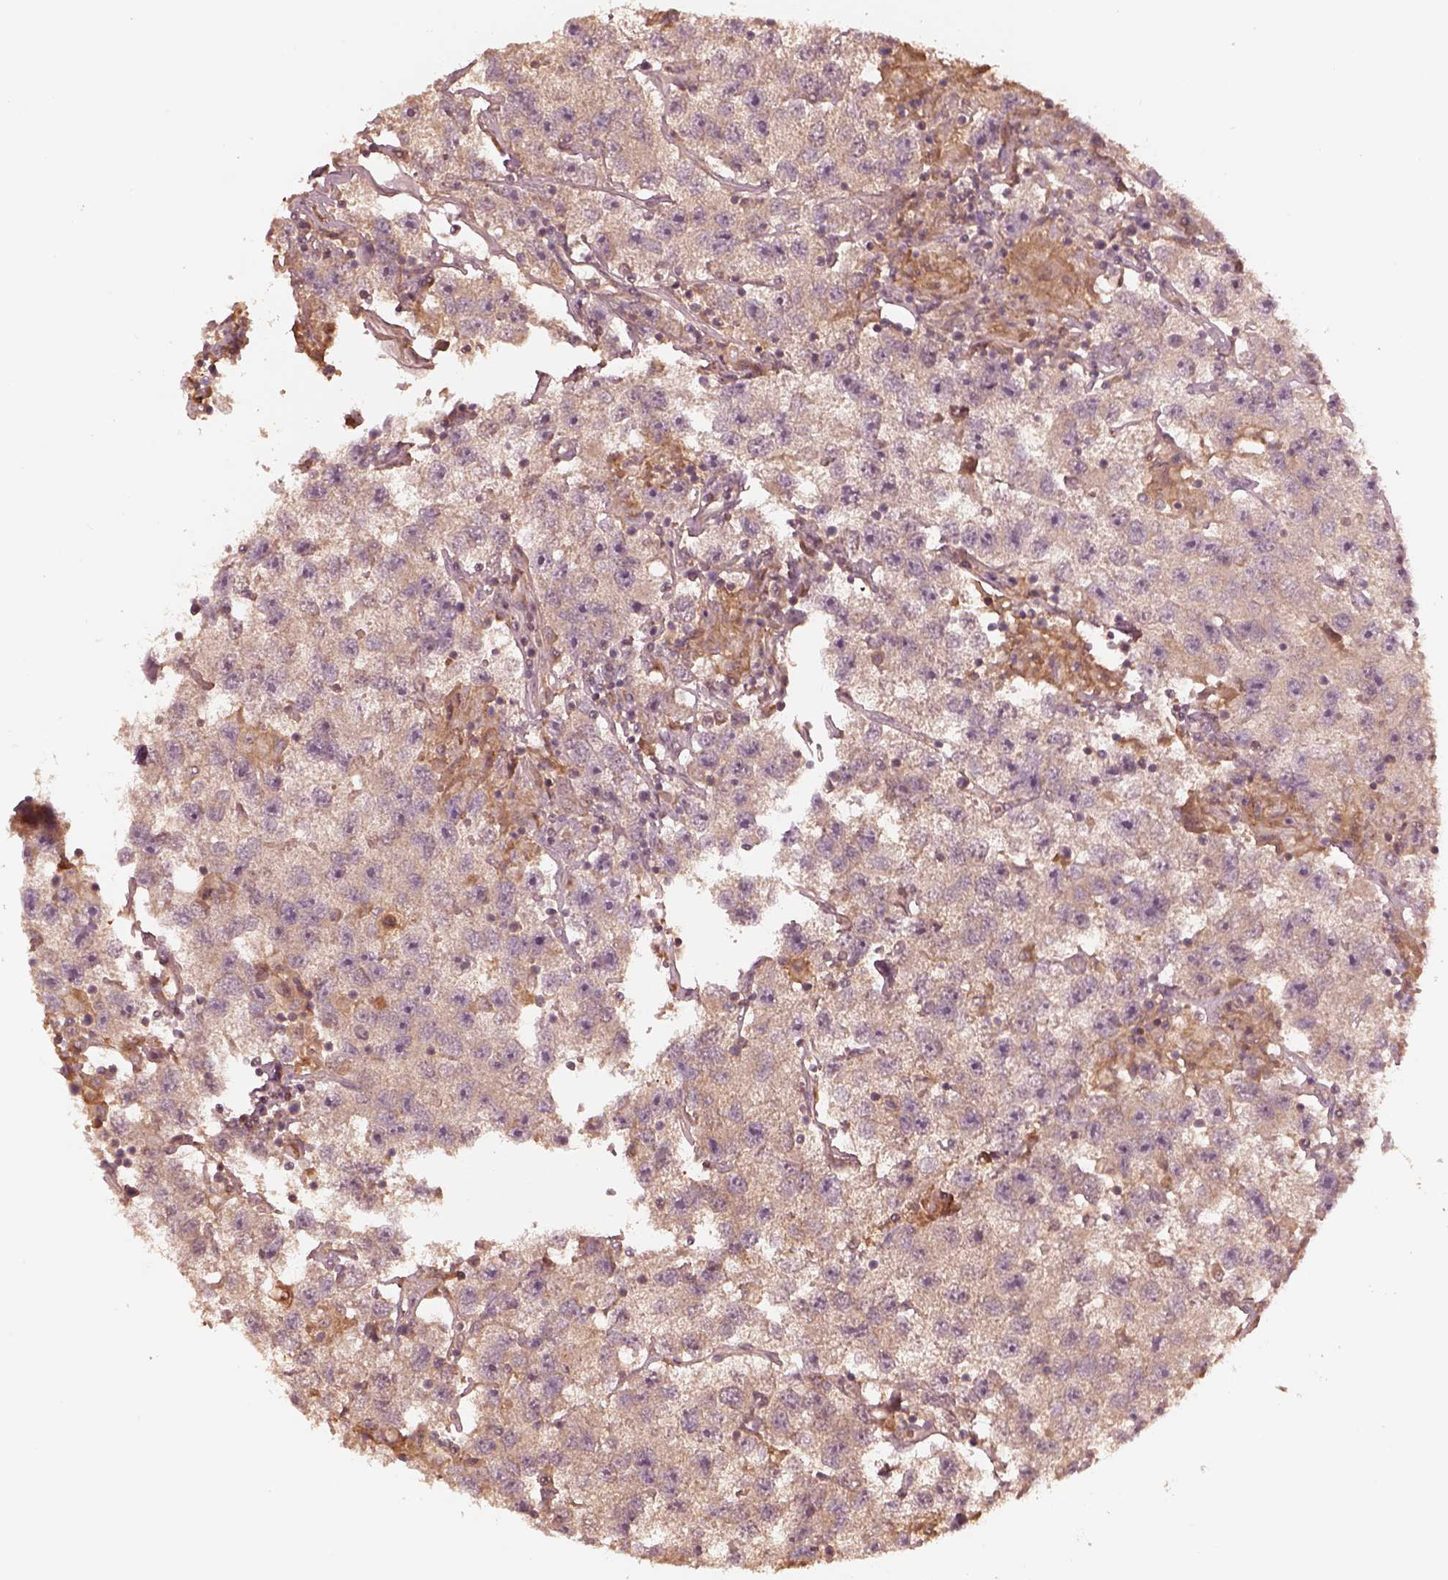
{"staining": {"intensity": "negative", "quantity": "none", "location": "none"}, "tissue": "testis cancer", "cell_type": "Tumor cells", "image_type": "cancer", "snomed": [{"axis": "morphology", "description": "Seminoma, NOS"}, {"axis": "topography", "description": "Testis"}], "caption": "The photomicrograph demonstrates no significant expression in tumor cells of testis cancer.", "gene": "TF", "patient": {"sex": "male", "age": 26}}